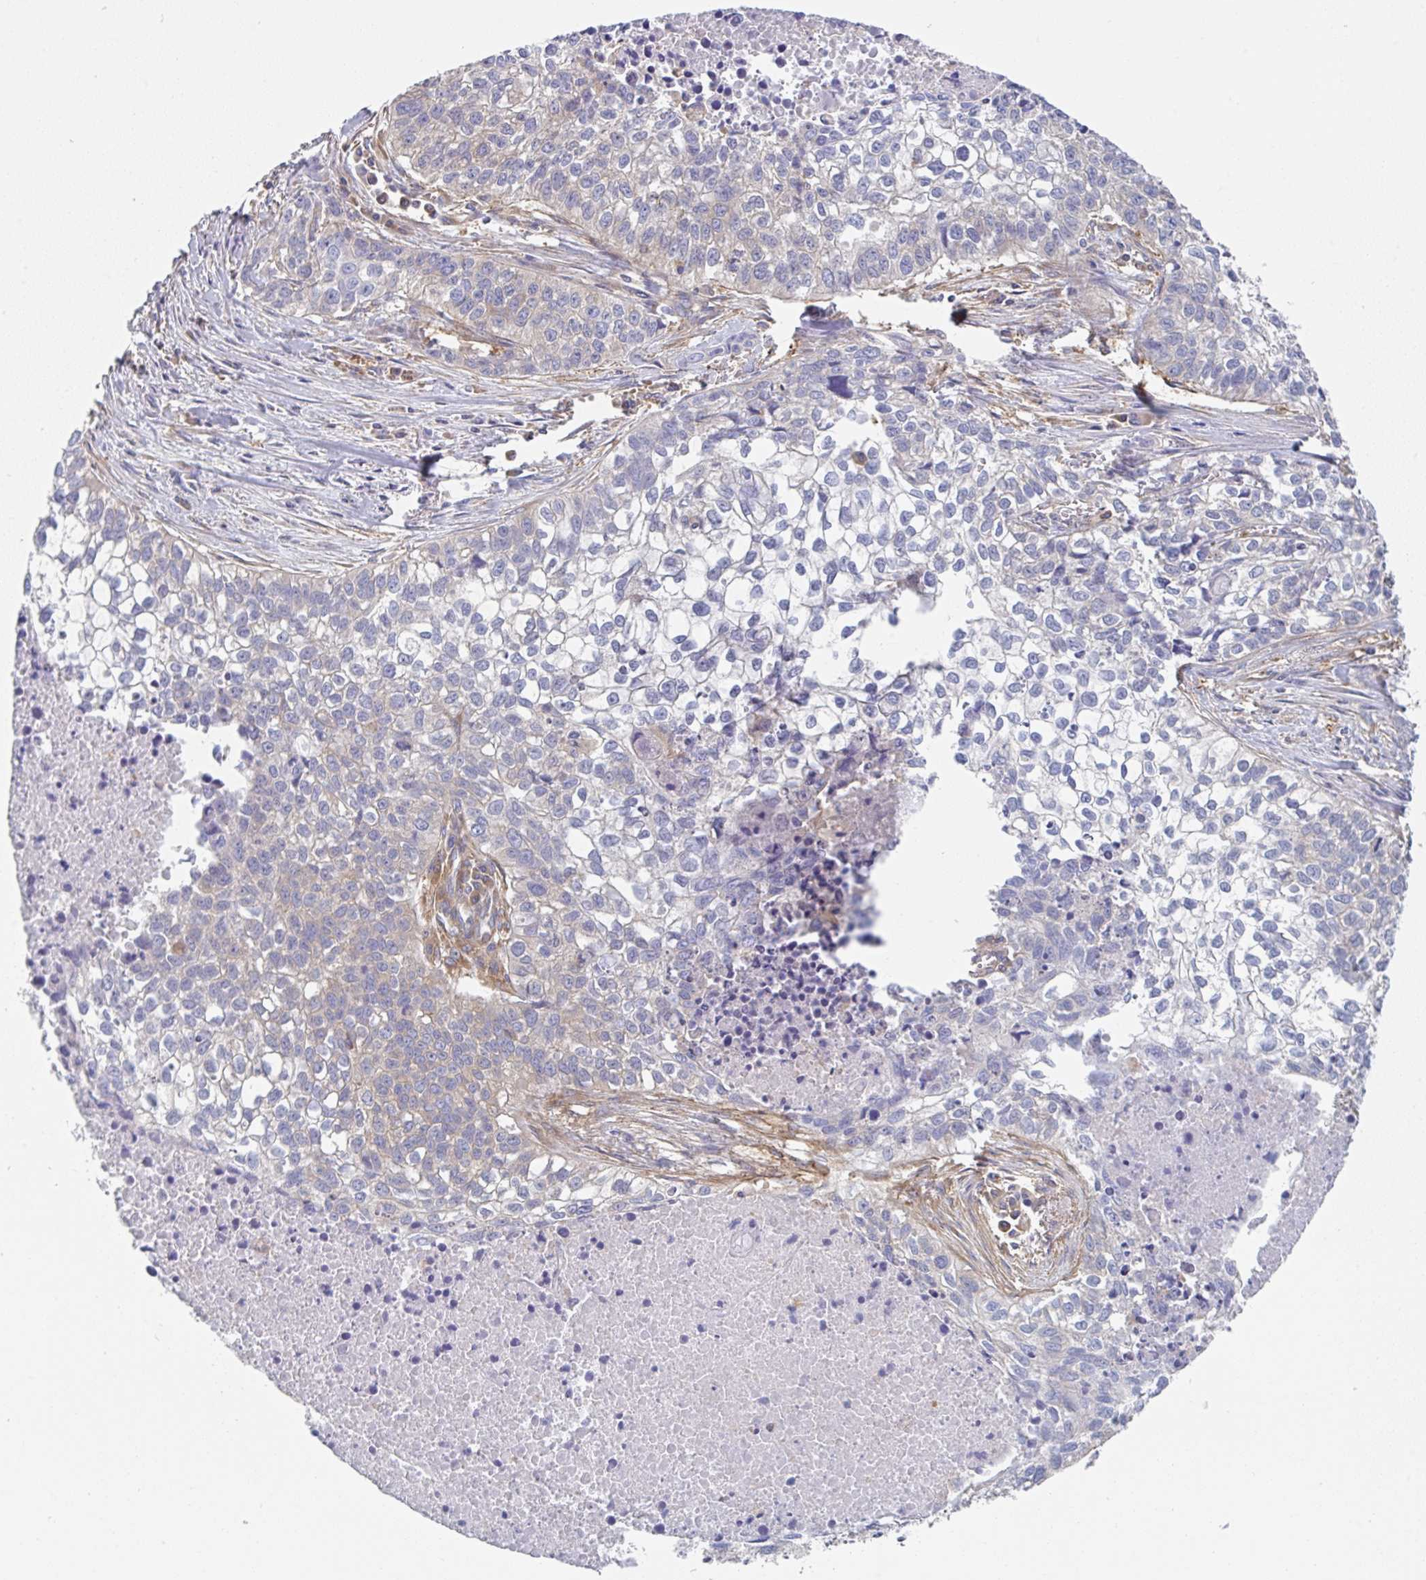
{"staining": {"intensity": "negative", "quantity": "none", "location": "none"}, "tissue": "lung cancer", "cell_type": "Tumor cells", "image_type": "cancer", "snomed": [{"axis": "morphology", "description": "Squamous cell carcinoma, NOS"}, {"axis": "topography", "description": "Lung"}], "caption": "Tumor cells show no significant expression in squamous cell carcinoma (lung). (Brightfield microscopy of DAB (3,3'-diaminobenzidine) immunohistochemistry (IHC) at high magnification).", "gene": "AMPD2", "patient": {"sex": "male", "age": 74}}